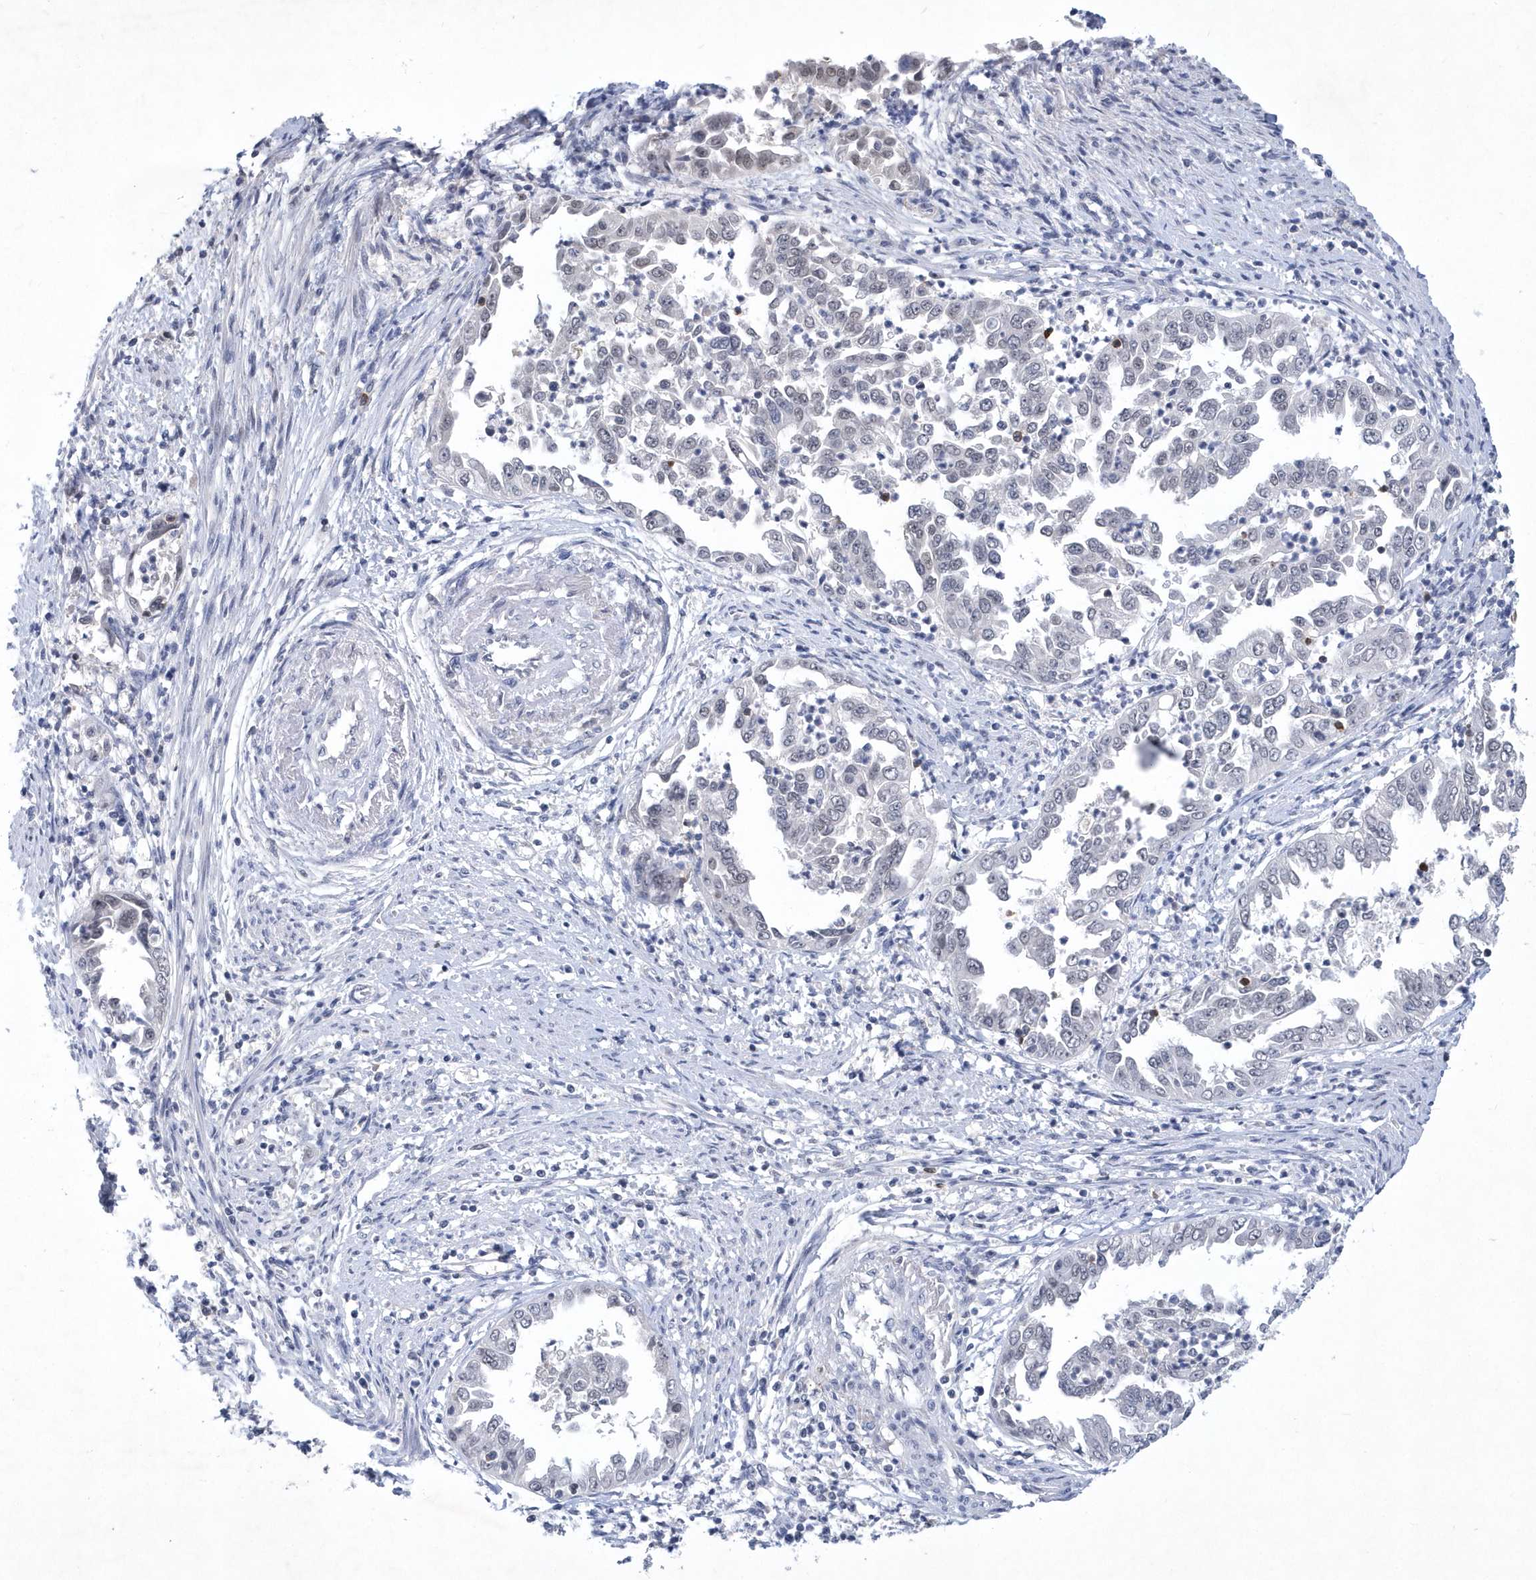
{"staining": {"intensity": "weak", "quantity": "<25%", "location": "nuclear"}, "tissue": "endometrial cancer", "cell_type": "Tumor cells", "image_type": "cancer", "snomed": [{"axis": "morphology", "description": "Adenocarcinoma, NOS"}, {"axis": "topography", "description": "Endometrium"}], "caption": "Immunohistochemistry micrograph of adenocarcinoma (endometrial) stained for a protein (brown), which demonstrates no positivity in tumor cells.", "gene": "SRGAP3", "patient": {"sex": "female", "age": 85}}